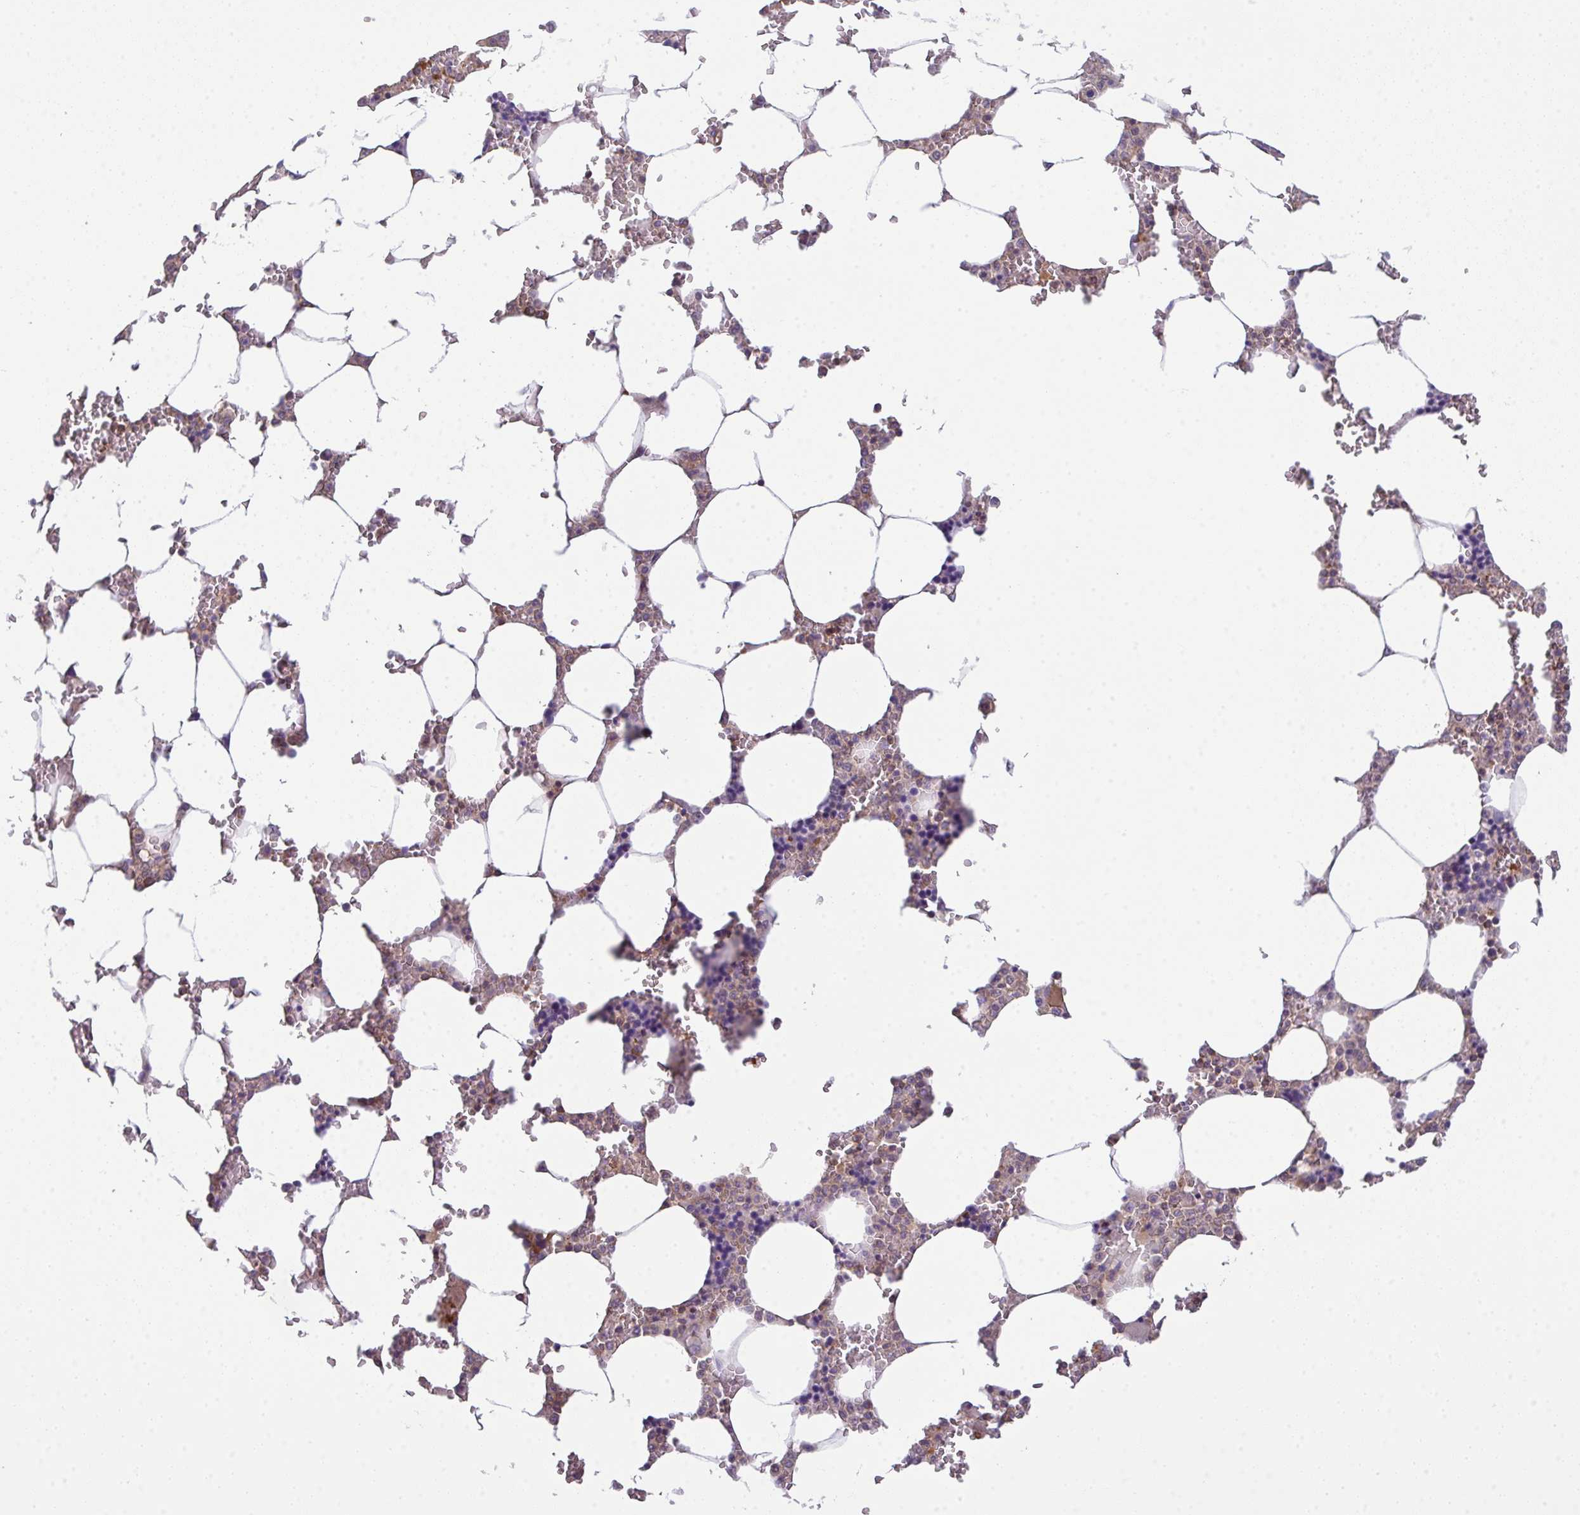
{"staining": {"intensity": "weak", "quantity": "25%-75%", "location": "cytoplasmic/membranous"}, "tissue": "bone marrow", "cell_type": "Hematopoietic cells", "image_type": "normal", "snomed": [{"axis": "morphology", "description": "Normal tissue, NOS"}, {"axis": "topography", "description": "Bone marrow"}], "caption": "Protein staining by immunohistochemistry exhibits weak cytoplasmic/membranous positivity in about 25%-75% of hematopoietic cells in unremarkable bone marrow.", "gene": "TMEM229A", "patient": {"sex": "male", "age": 64}}